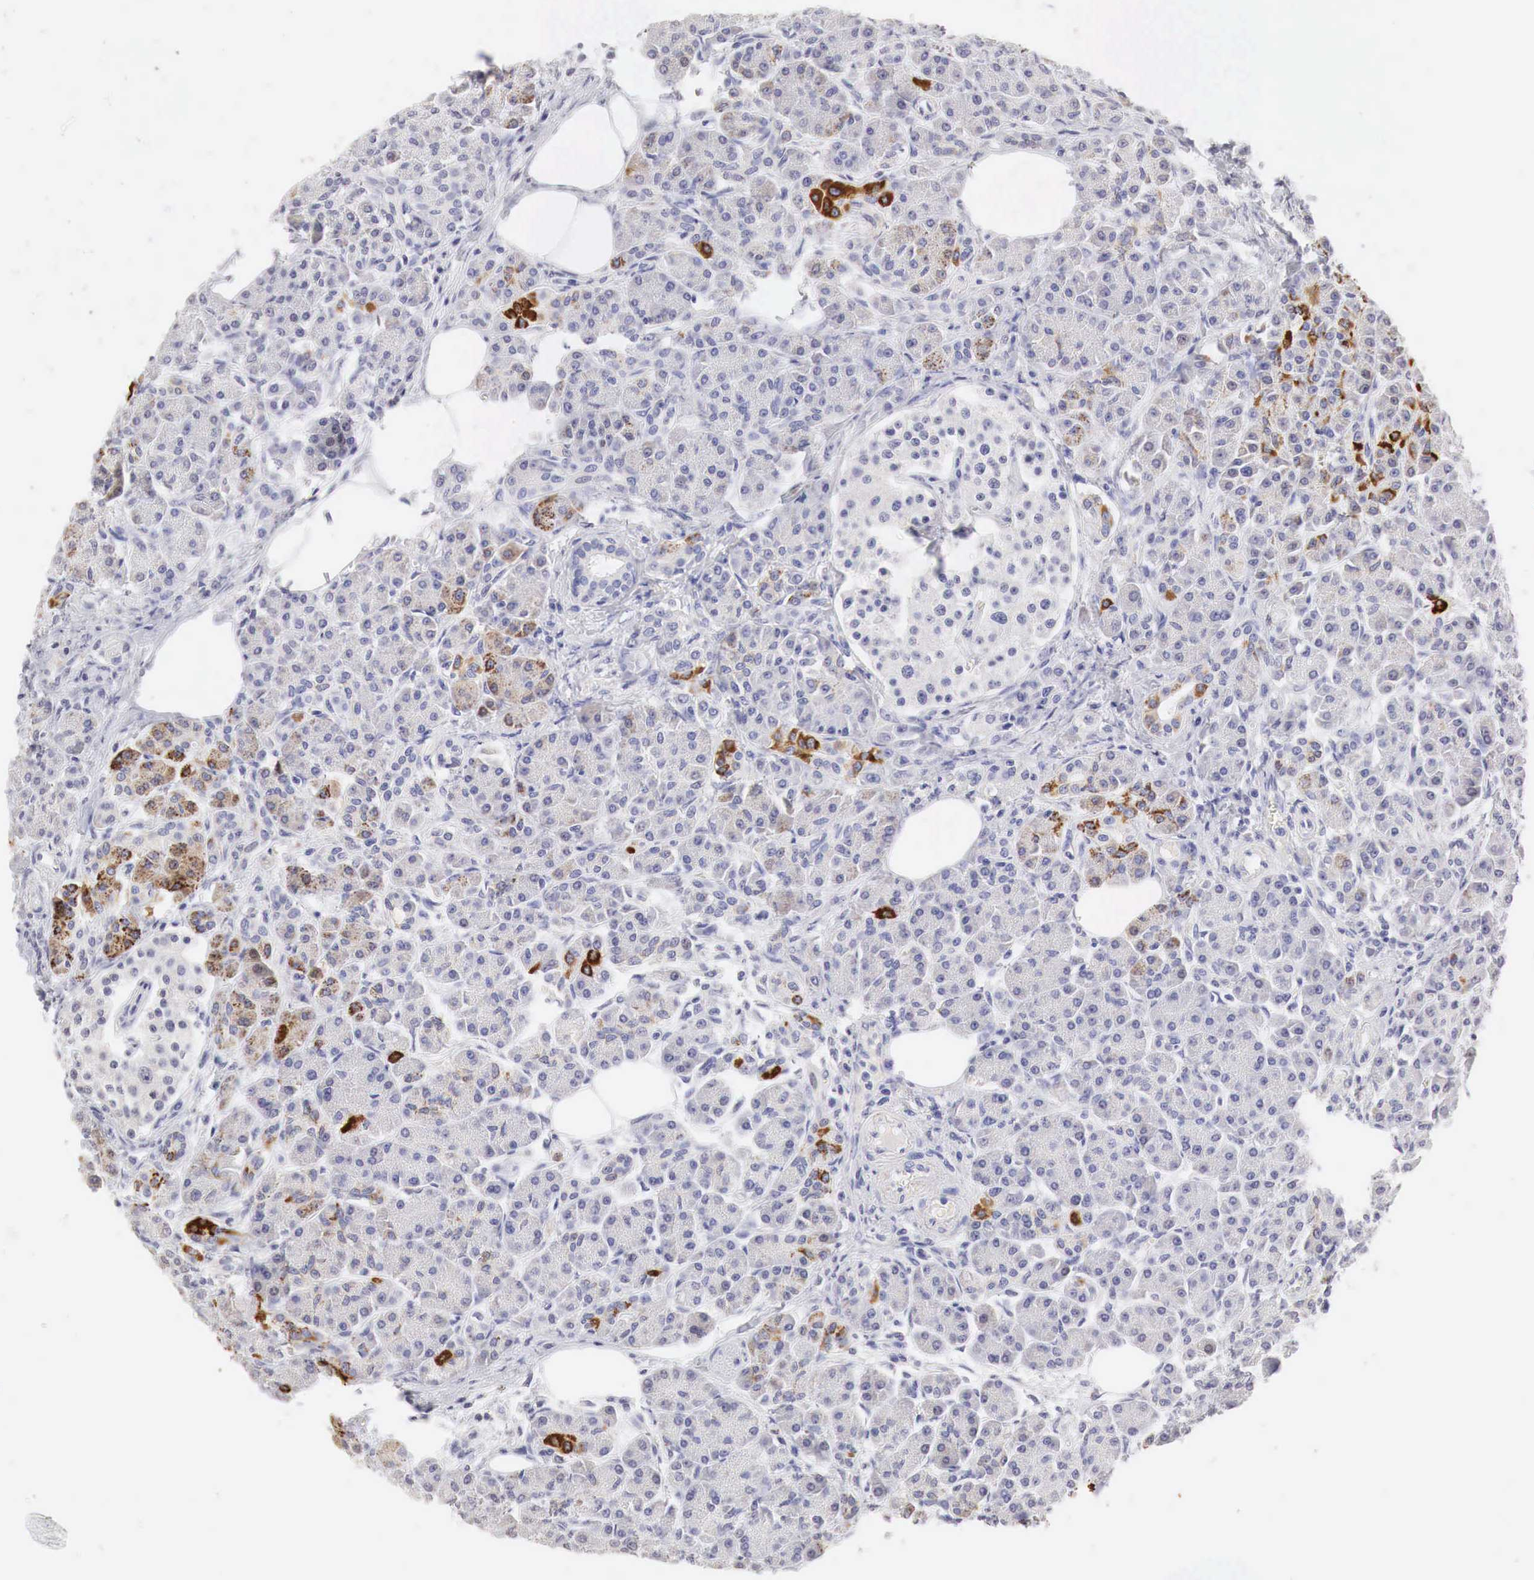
{"staining": {"intensity": "strong", "quantity": "<25%", "location": "cytoplasmic/membranous"}, "tissue": "pancreas", "cell_type": "Exocrine glandular cells", "image_type": "normal", "snomed": [{"axis": "morphology", "description": "Normal tissue, NOS"}, {"axis": "topography", "description": "Pancreas"}], "caption": "Protein expression analysis of benign pancreas reveals strong cytoplasmic/membranous positivity in about <25% of exocrine glandular cells. (DAB = brown stain, brightfield microscopy at high magnification).", "gene": "OTC", "patient": {"sex": "female", "age": 73}}